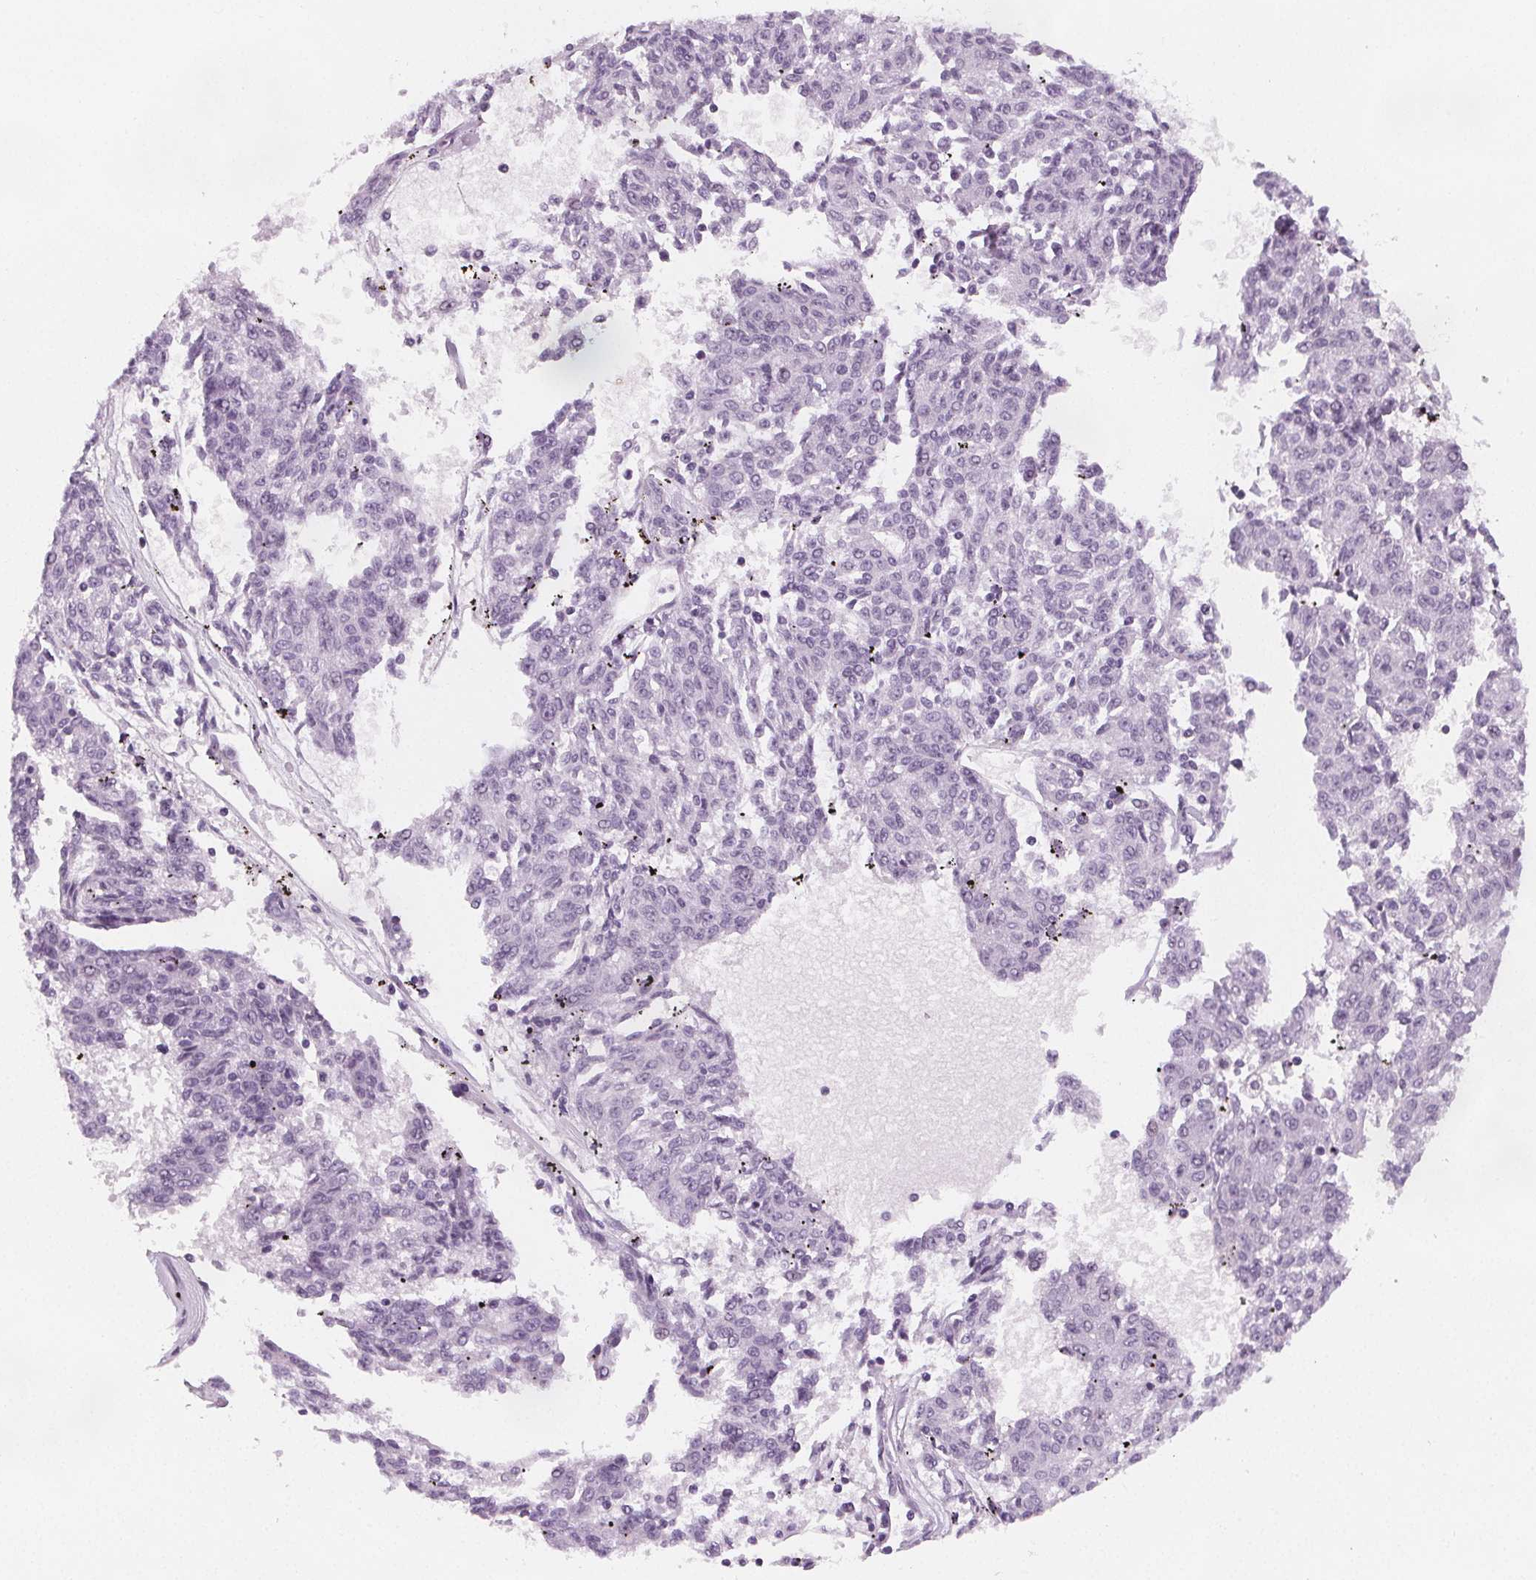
{"staining": {"intensity": "negative", "quantity": "none", "location": "none"}, "tissue": "melanoma", "cell_type": "Tumor cells", "image_type": "cancer", "snomed": [{"axis": "morphology", "description": "Malignant melanoma, NOS"}, {"axis": "topography", "description": "Skin"}], "caption": "This is a micrograph of IHC staining of melanoma, which shows no staining in tumor cells.", "gene": "SLC5A12", "patient": {"sex": "female", "age": 72}}